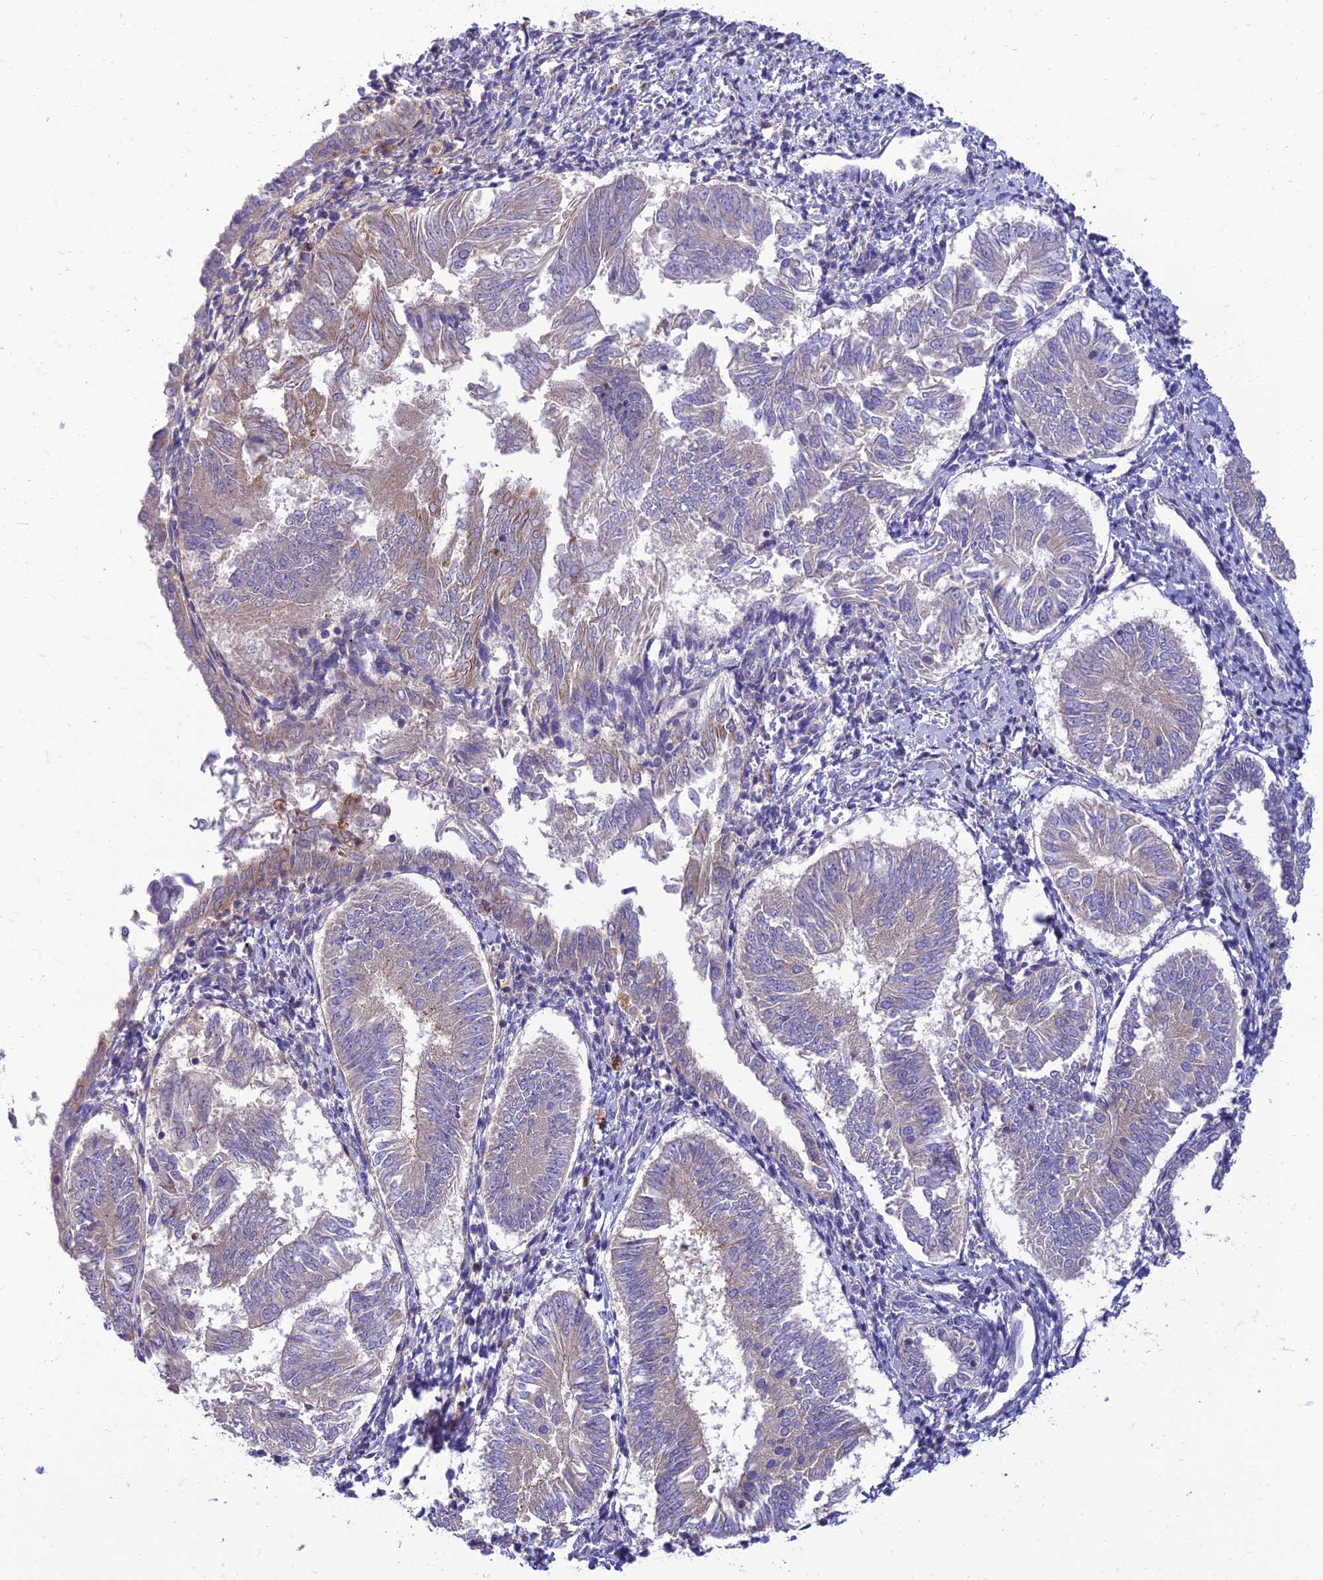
{"staining": {"intensity": "moderate", "quantity": "<25%", "location": "cytoplasmic/membranous"}, "tissue": "endometrial cancer", "cell_type": "Tumor cells", "image_type": "cancer", "snomed": [{"axis": "morphology", "description": "Adenocarcinoma, NOS"}, {"axis": "topography", "description": "Endometrium"}], "caption": "Immunohistochemistry image of neoplastic tissue: human endometrial adenocarcinoma stained using immunohistochemistry (IHC) displays low levels of moderate protein expression localized specifically in the cytoplasmic/membranous of tumor cells, appearing as a cytoplasmic/membranous brown color.", "gene": "IRAK3", "patient": {"sex": "female", "age": 58}}